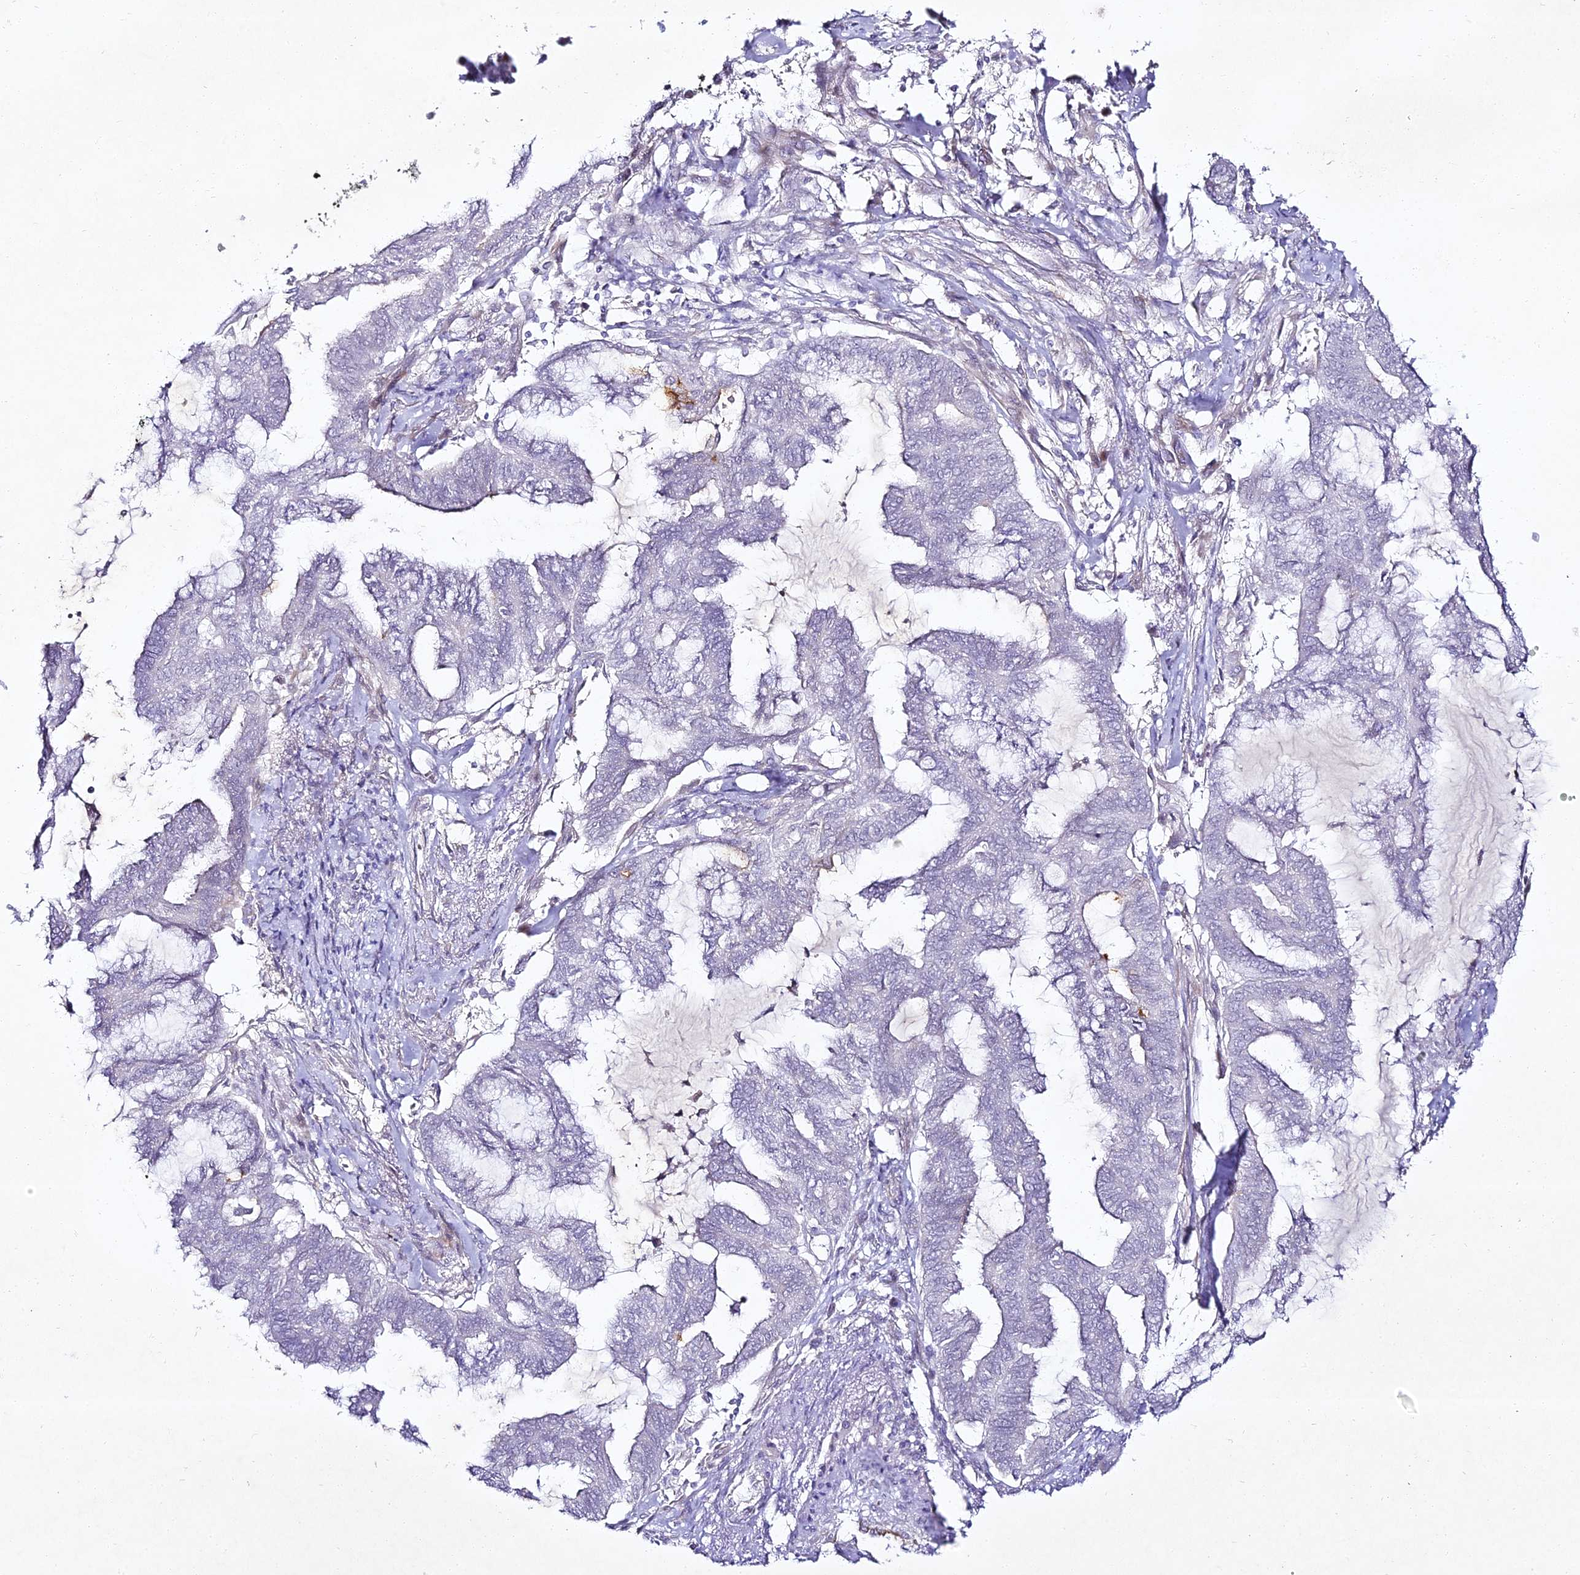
{"staining": {"intensity": "negative", "quantity": "none", "location": "none"}, "tissue": "endometrial cancer", "cell_type": "Tumor cells", "image_type": "cancer", "snomed": [{"axis": "morphology", "description": "Adenocarcinoma, NOS"}, {"axis": "topography", "description": "Endometrium"}], "caption": "Immunohistochemical staining of endometrial adenocarcinoma displays no significant expression in tumor cells.", "gene": "ALPG", "patient": {"sex": "female", "age": 86}}